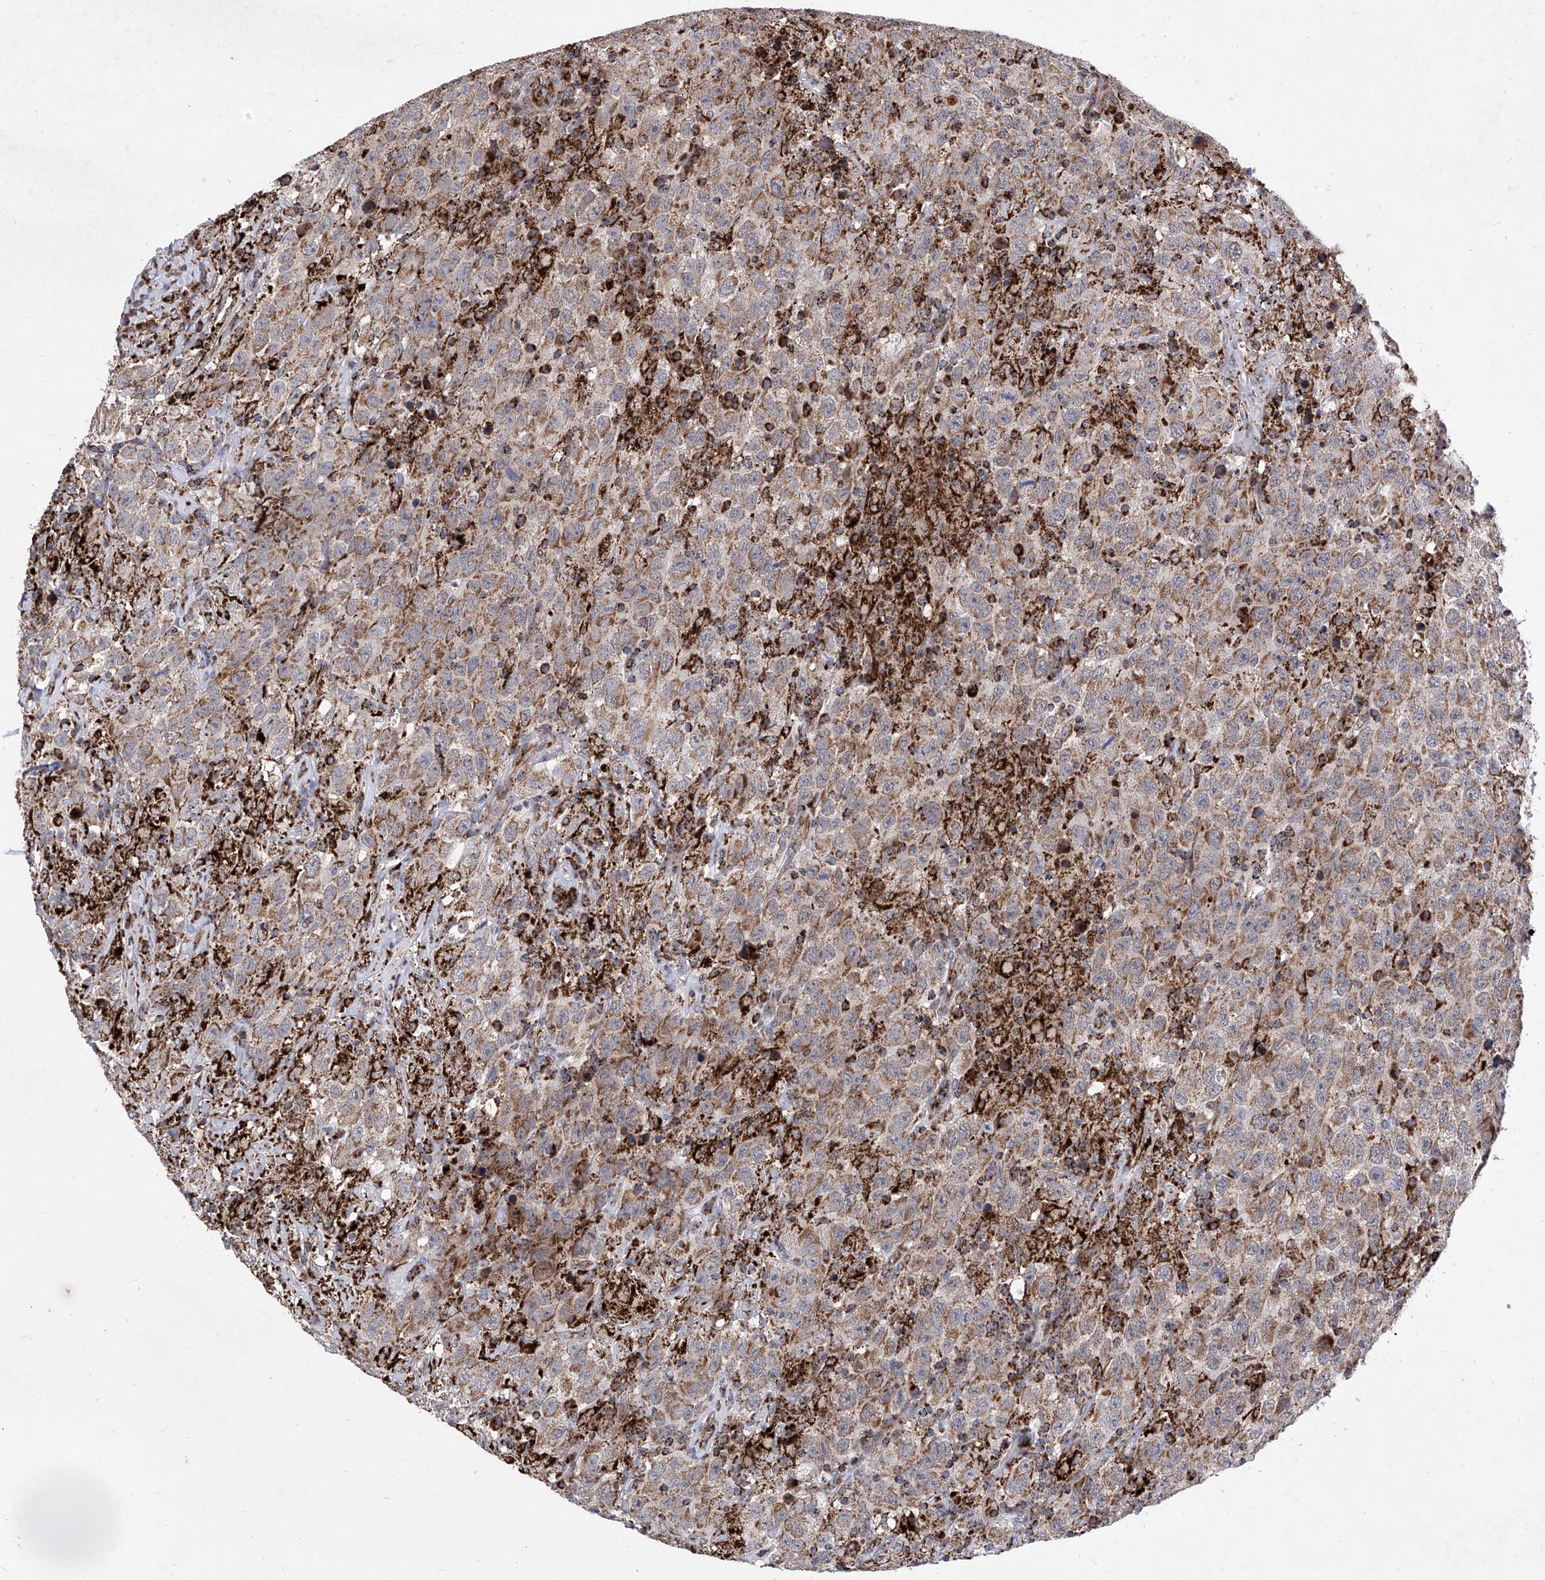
{"staining": {"intensity": "moderate", "quantity": ">75%", "location": "cytoplasmic/membranous"}, "tissue": "testis cancer", "cell_type": "Tumor cells", "image_type": "cancer", "snomed": [{"axis": "morphology", "description": "Seminoma, NOS"}, {"axis": "topography", "description": "Testis"}], "caption": "This is an image of IHC staining of testis seminoma, which shows moderate expression in the cytoplasmic/membranous of tumor cells.", "gene": "SEMA6A", "patient": {"sex": "male", "age": 65}}